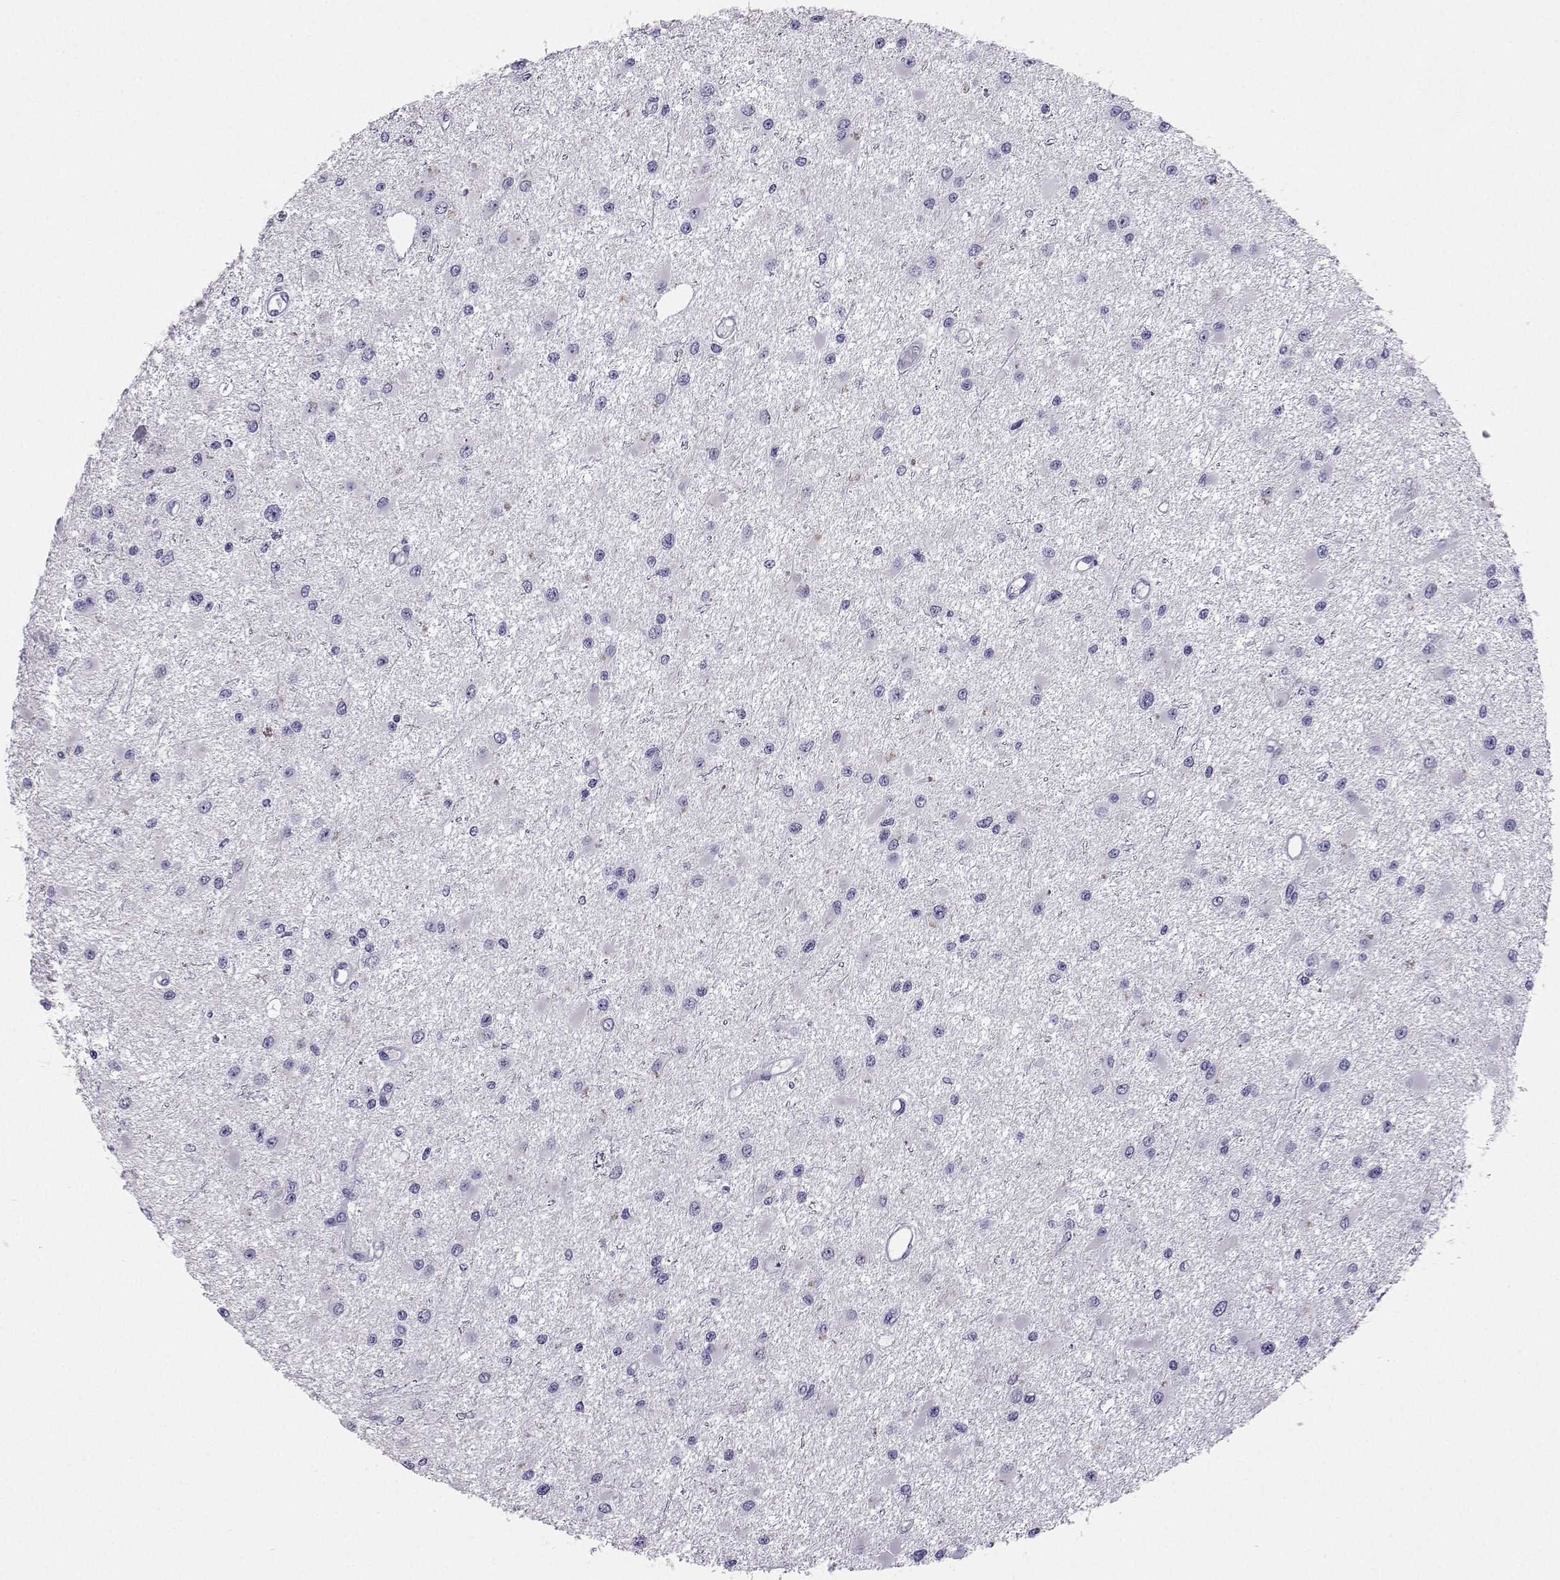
{"staining": {"intensity": "negative", "quantity": "none", "location": "none"}, "tissue": "glioma", "cell_type": "Tumor cells", "image_type": "cancer", "snomed": [{"axis": "morphology", "description": "Glioma, malignant, High grade"}, {"axis": "topography", "description": "Brain"}], "caption": "High magnification brightfield microscopy of glioma stained with DAB (3,3'-diaminobenzidine) (brown) and counterstained with hematoxylin (blue): tumor cells show no significant expression.", "gene": "PLIN4", "patient": {"sex": "male", "age": 54}}